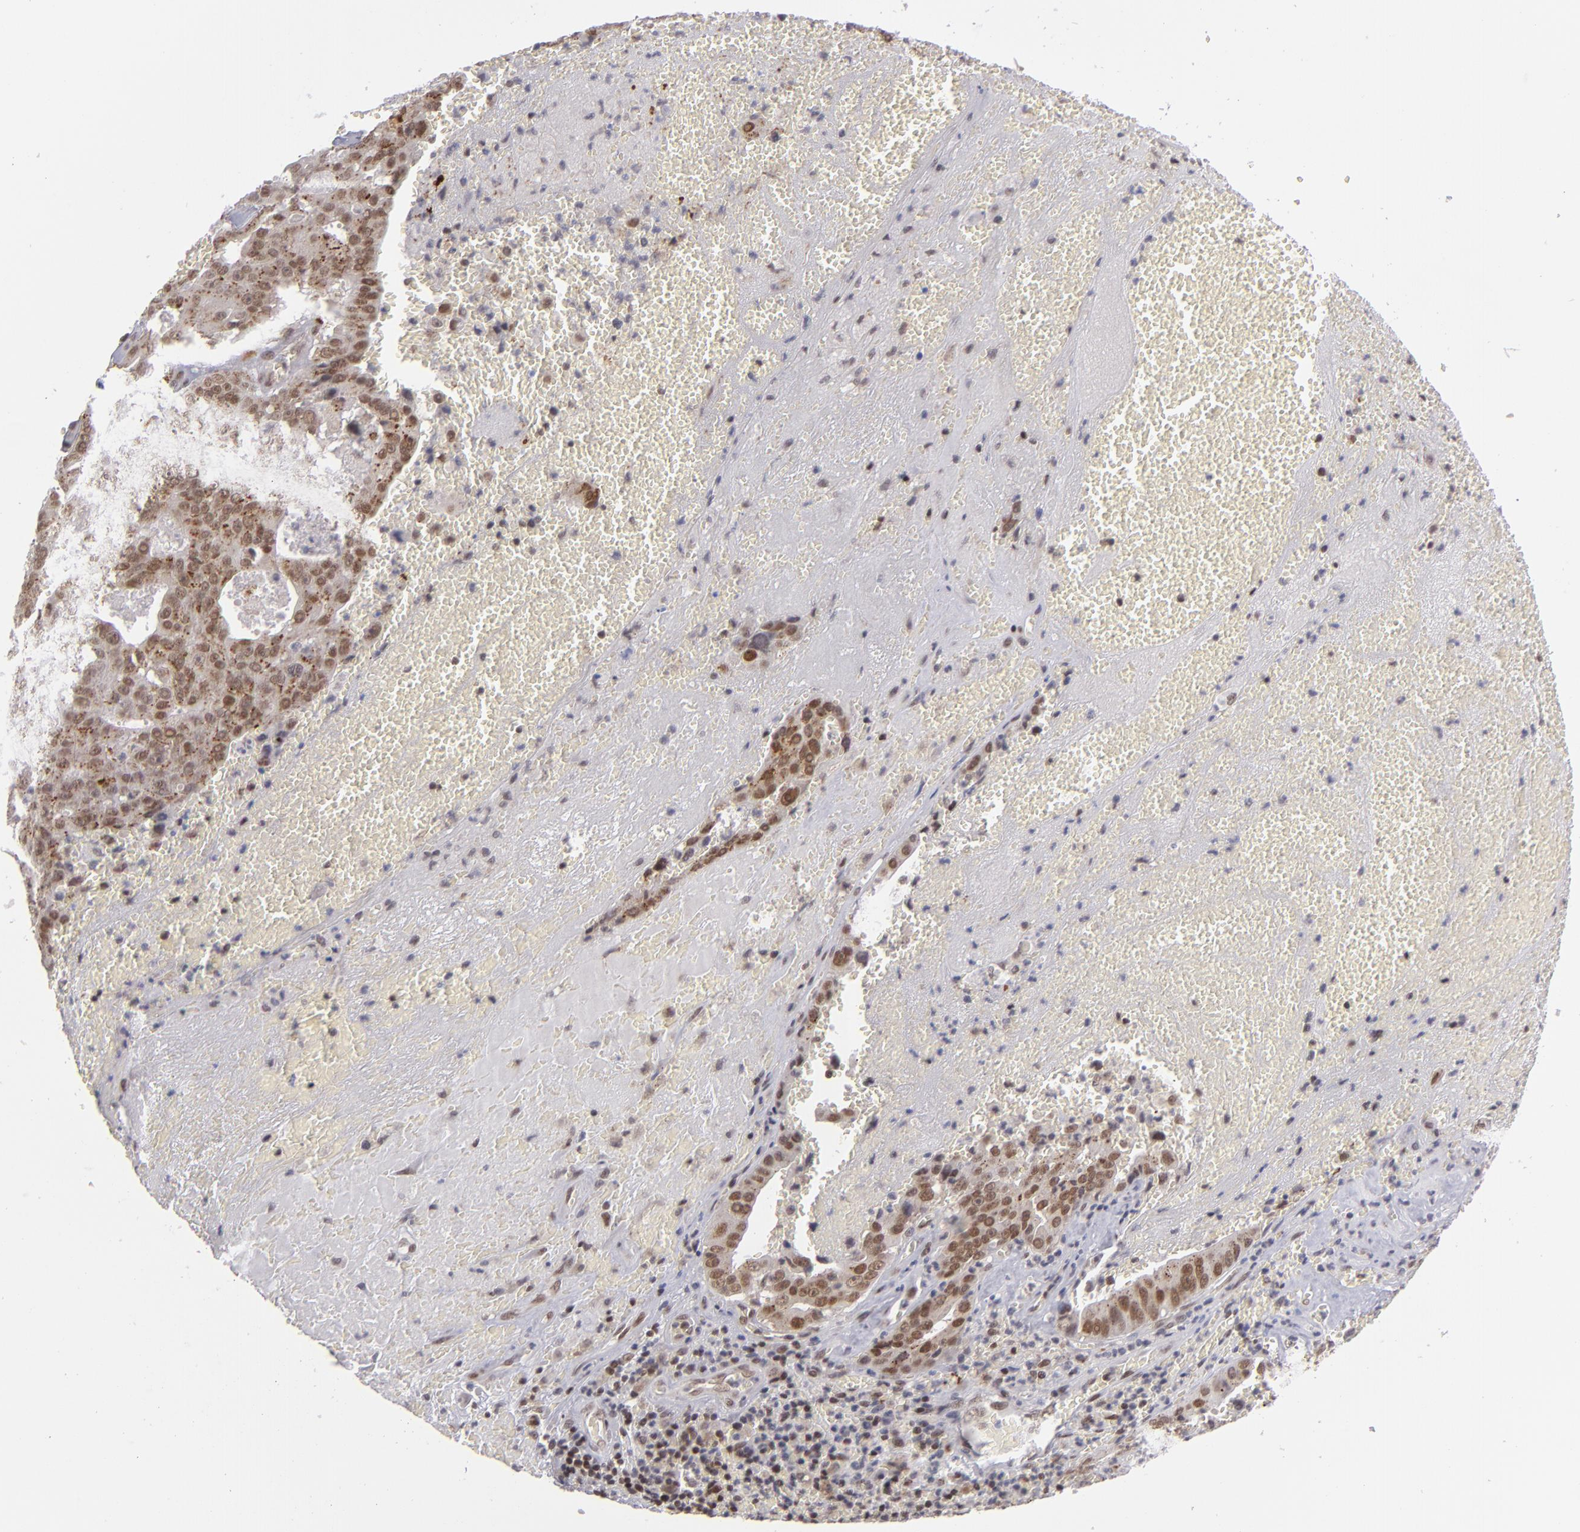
{"staining": {"intensity": "moderate", "quantity": ">75%", "location": "nuclear"}, "tissue": "liver cancer", "cell_type": "Tumor cells", "image_type": "cancer", "snomed": [{"axis": "morphology", "description": "Cholangiocarcinoma"}, {"axis": "topography", "description": "Liver"}], "caption": "IHC image of neoplastic tissue: liver cholangiocarcinoma stained using immunohistochemistry displays medium levels of moderate protein expression localized specifically in the nuclear of tumor cells, appearing as a nuclear brown color.", "gene": "MLLT3", "patient": {"sex": "female", "age": 79}}